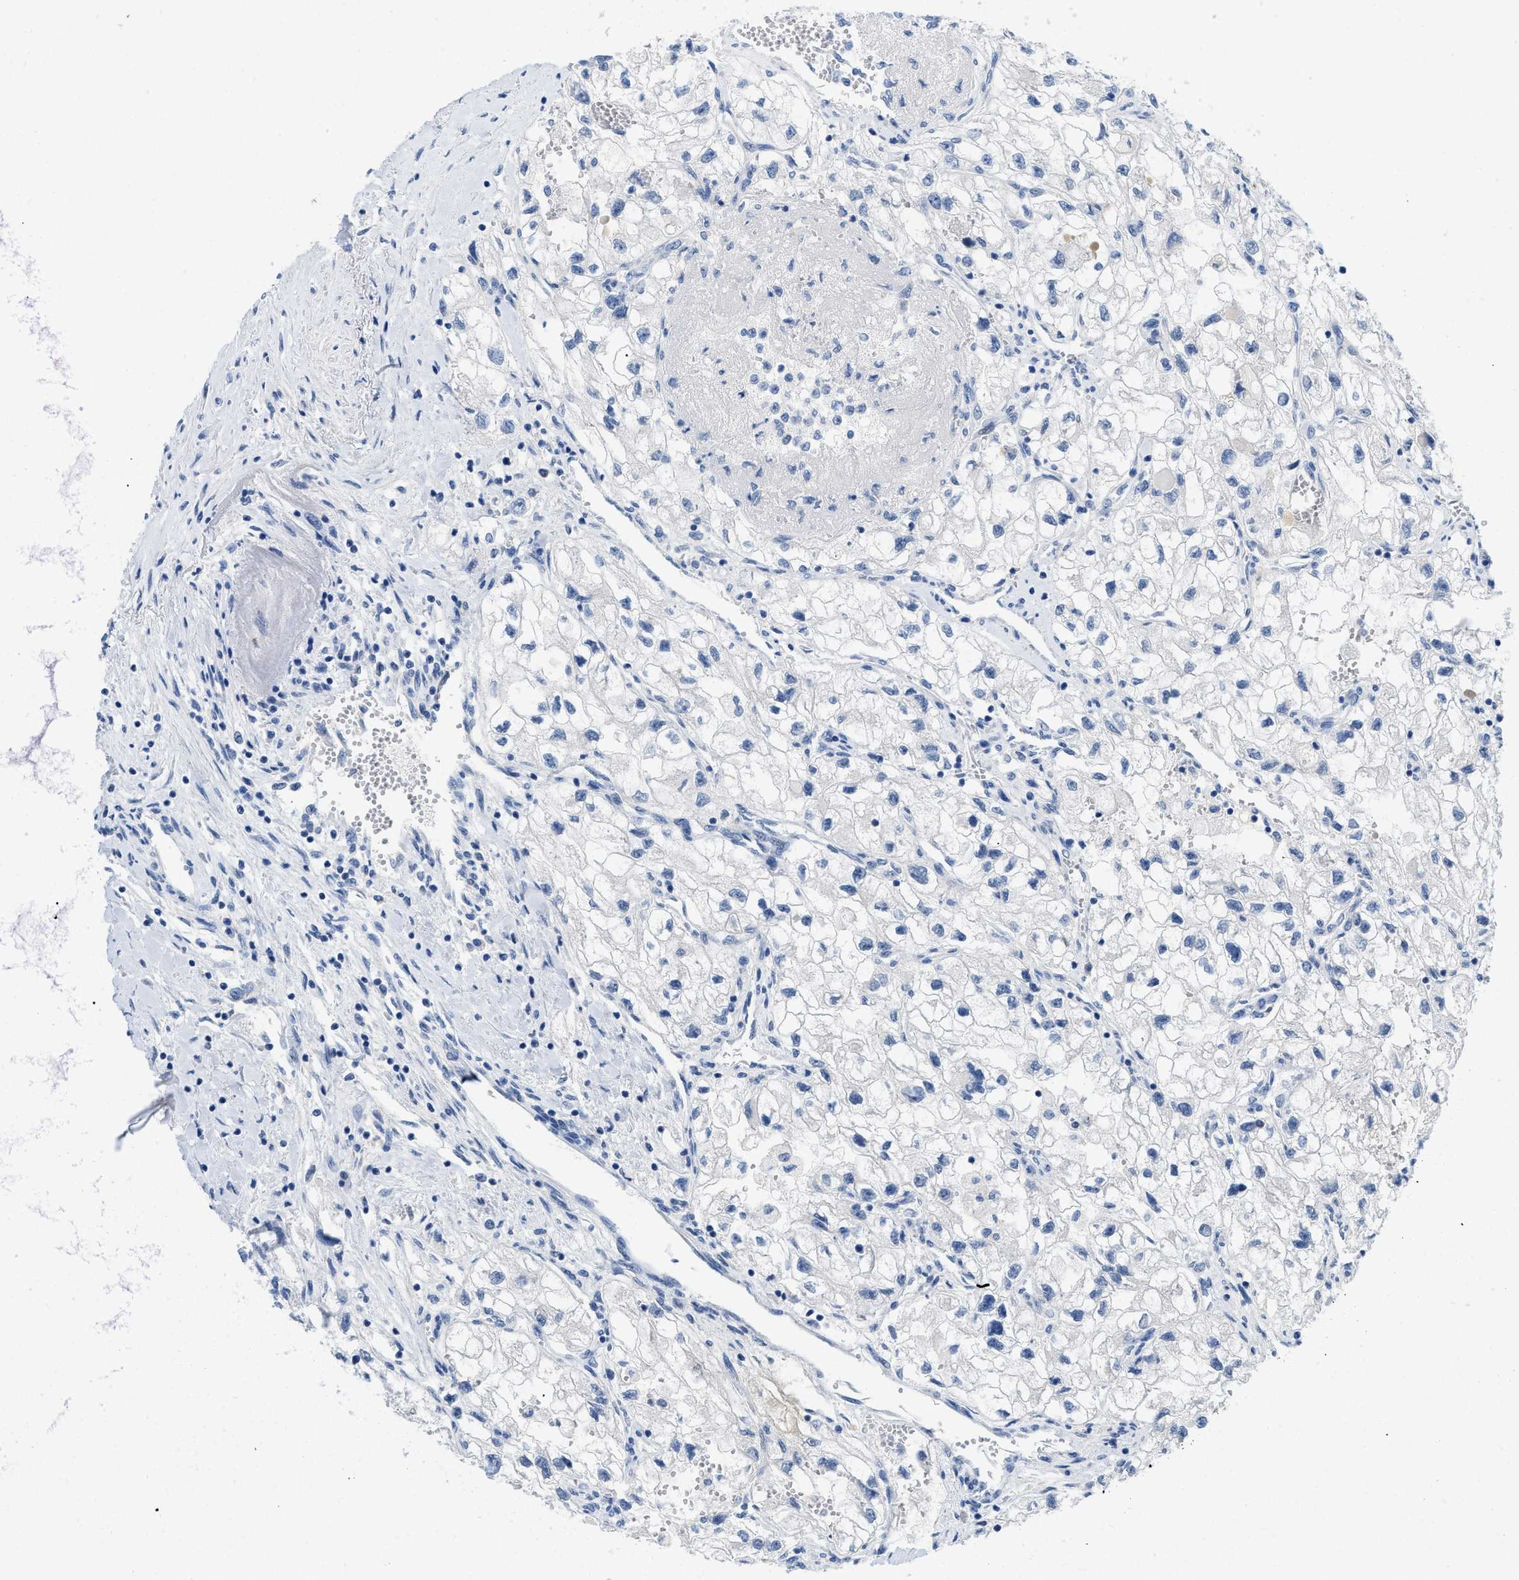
{"staining": {"intensity": "negative", "quantity": "none", "location": "none"}, "tissue": "renal cancer", "cell_type": "Tumor cells", "image_type": "cancer", "snomed": [{"axis": "morphology", "description": "Adenocarcinoma, NOS"}, {"axis": "topography", "description": "Kidney"}], "caption": "Protein analysis of adenocarcinoma (renal) demonstrates no significant staining in tumor cells. (DAB (3,3'-diaminobenzidine) immunohistochemistry (IHC), high magnification).", "gene": "PYY", "patient": {"sex": "female", "age": 70}}